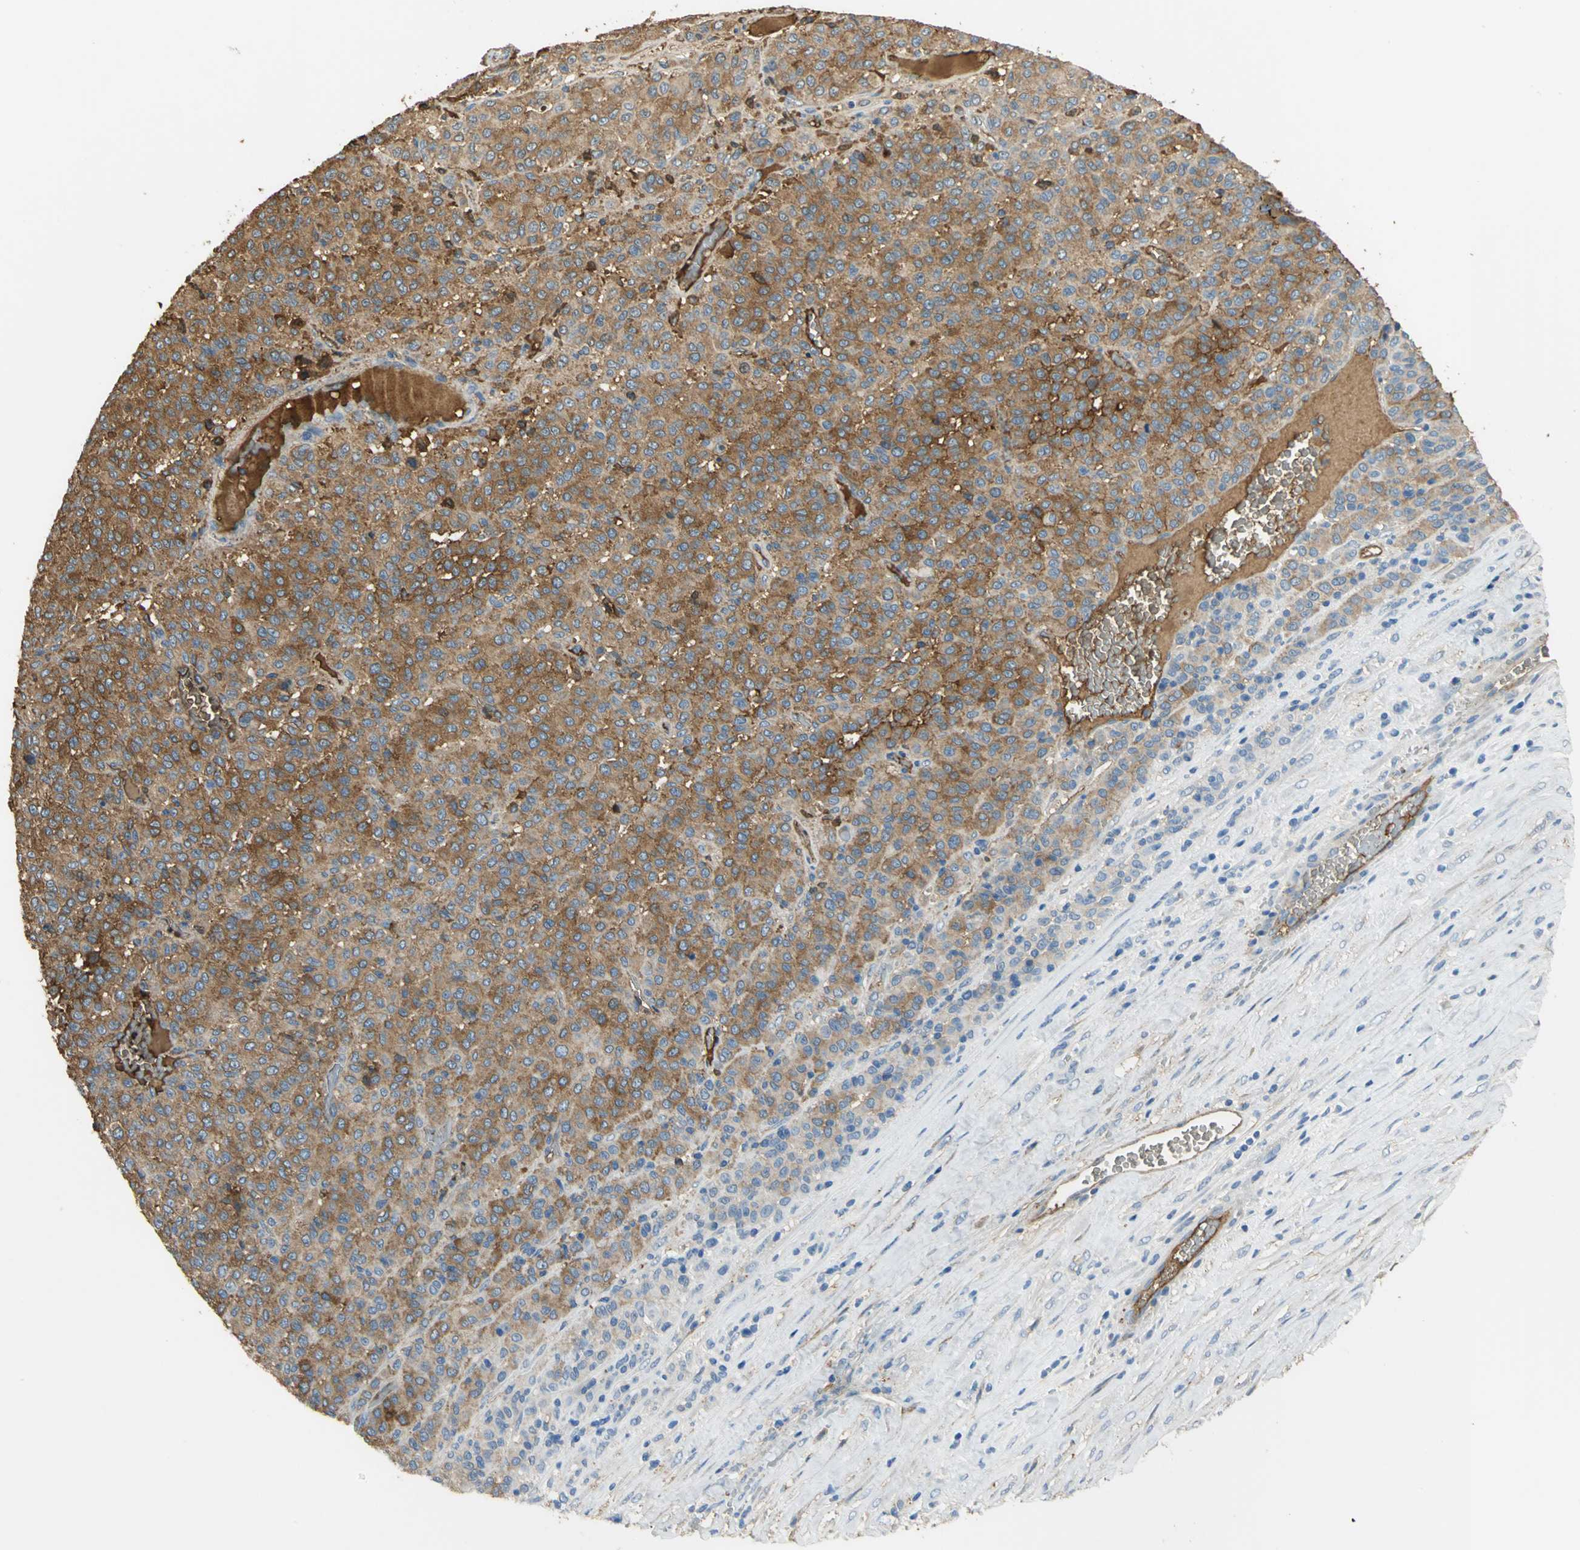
{"staining": {"intensity": "strong", "quantity": ">75%", "location": "cytoplasmic/membranous"}, "tissue": "melanoma", "cell_type": "Tumor cells", "image_type": "cancer", "snomed": [{"axis": "morphology", "description": "Malignant melanoma, Metastatic site"}, {"axis": "topography", "description": "Pancreas"}], "caption": "Immunohistochemical staining of malignant melanoma (metastatic site) shows high levels of strong cytoplasmic/membranous expression in approximately >75% of tumor cells.", "gene": "GYG2", "patient": {"sex": "female", "age": 30}}